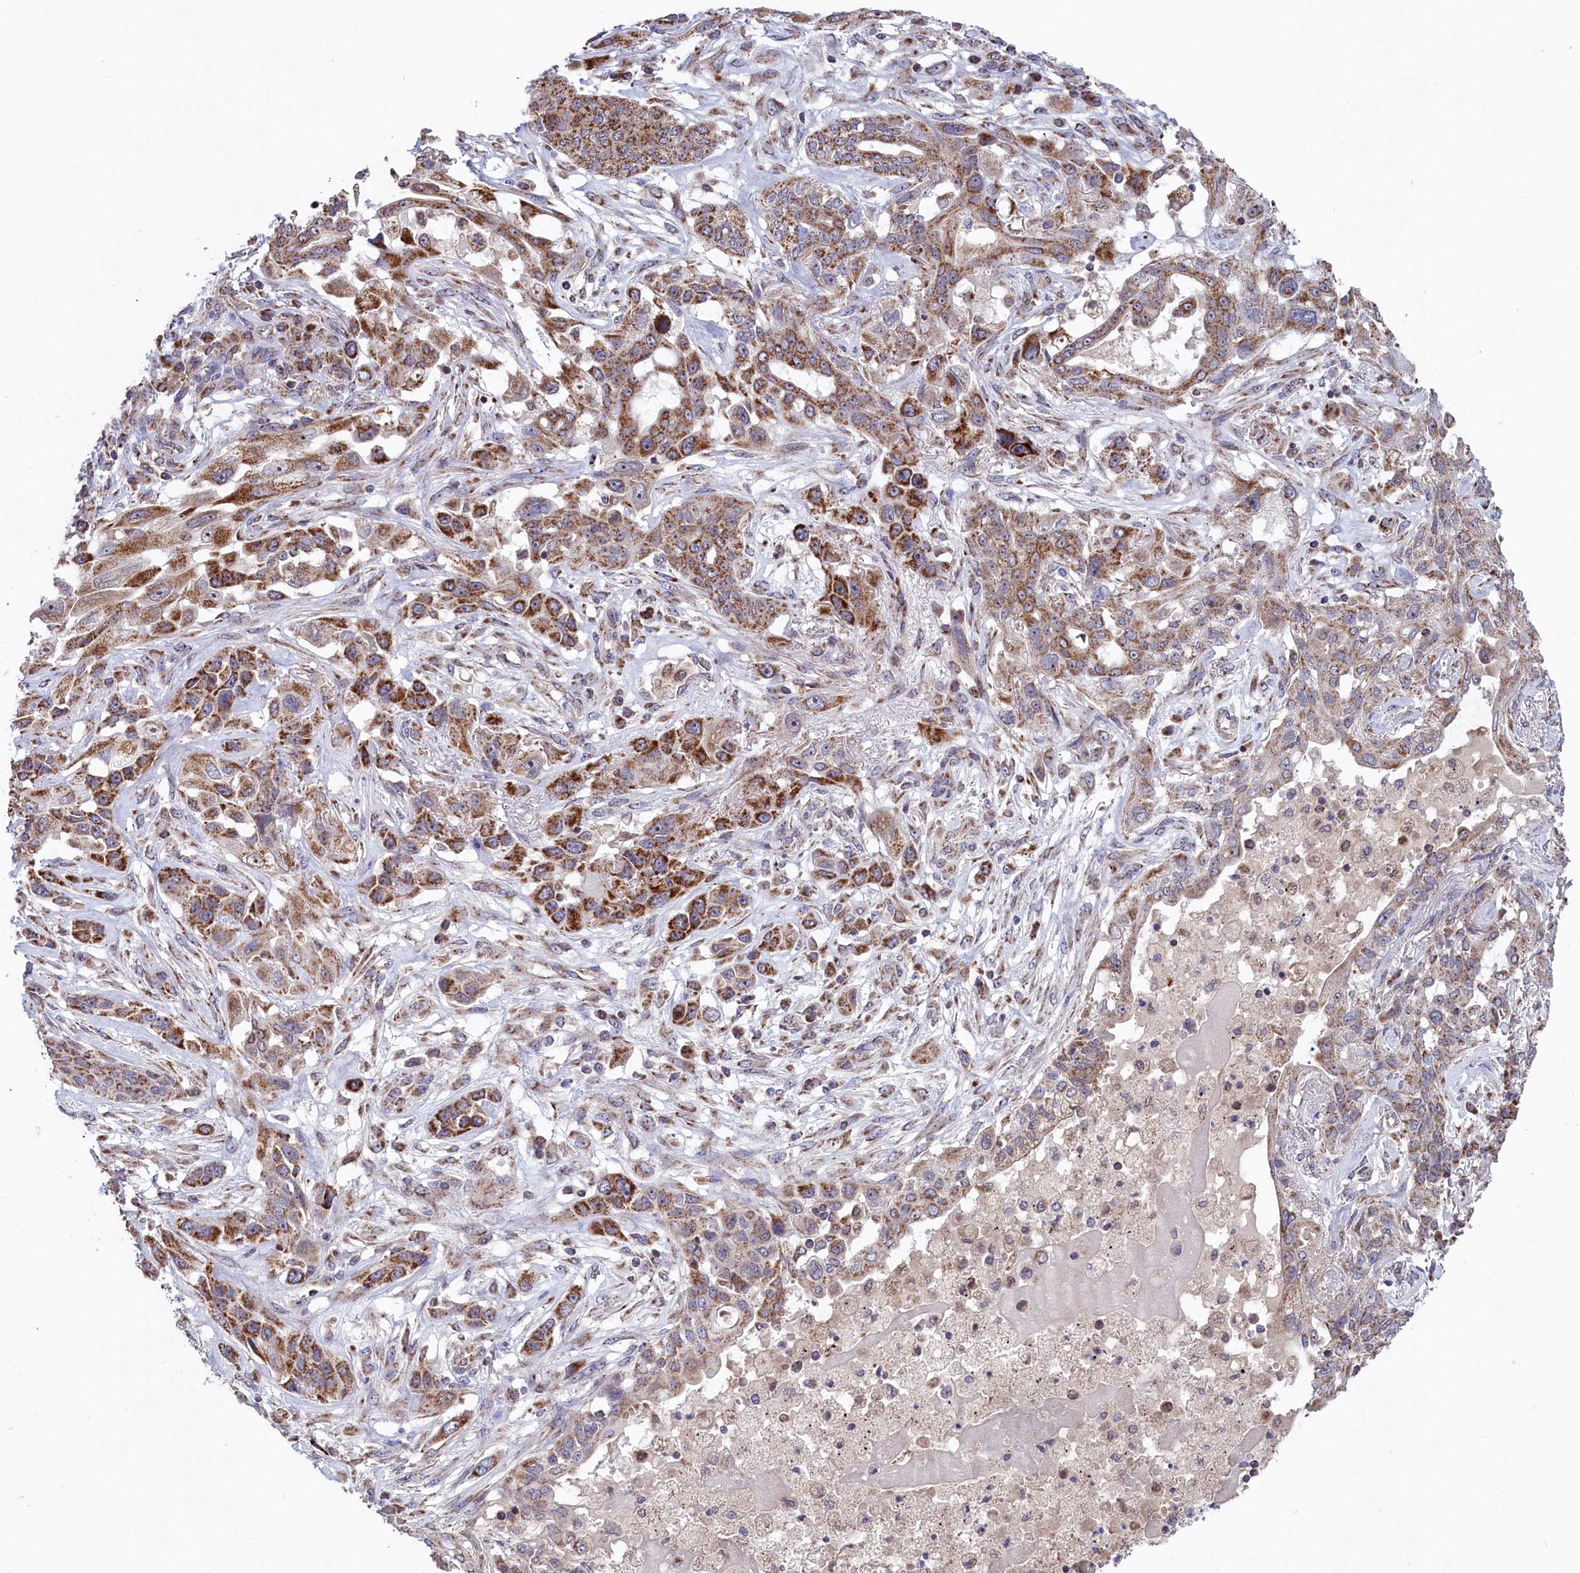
{"staining": {"intensity": "moderate", "quantity": "25%-75%", "location": "cytoplasmic/membranous"}, "tissue": "lung cancer", "cell_type": "Tumor cells", "image_type": "cancer", "snomed": [{"axis": "morphology", "description": "Squamous cell carcinoma, NOS"}, {"axis": "topography", "description": "Lung"}], "caption": "The photomicrograph shows staining of lung cancer (squamous cell carcinoma), revealing moderate cytoplasmic/membranous protein staining (brown color) within tumor cells.", "gene": "TIMM44", "patient": {"sex": "female", "age": 70}}